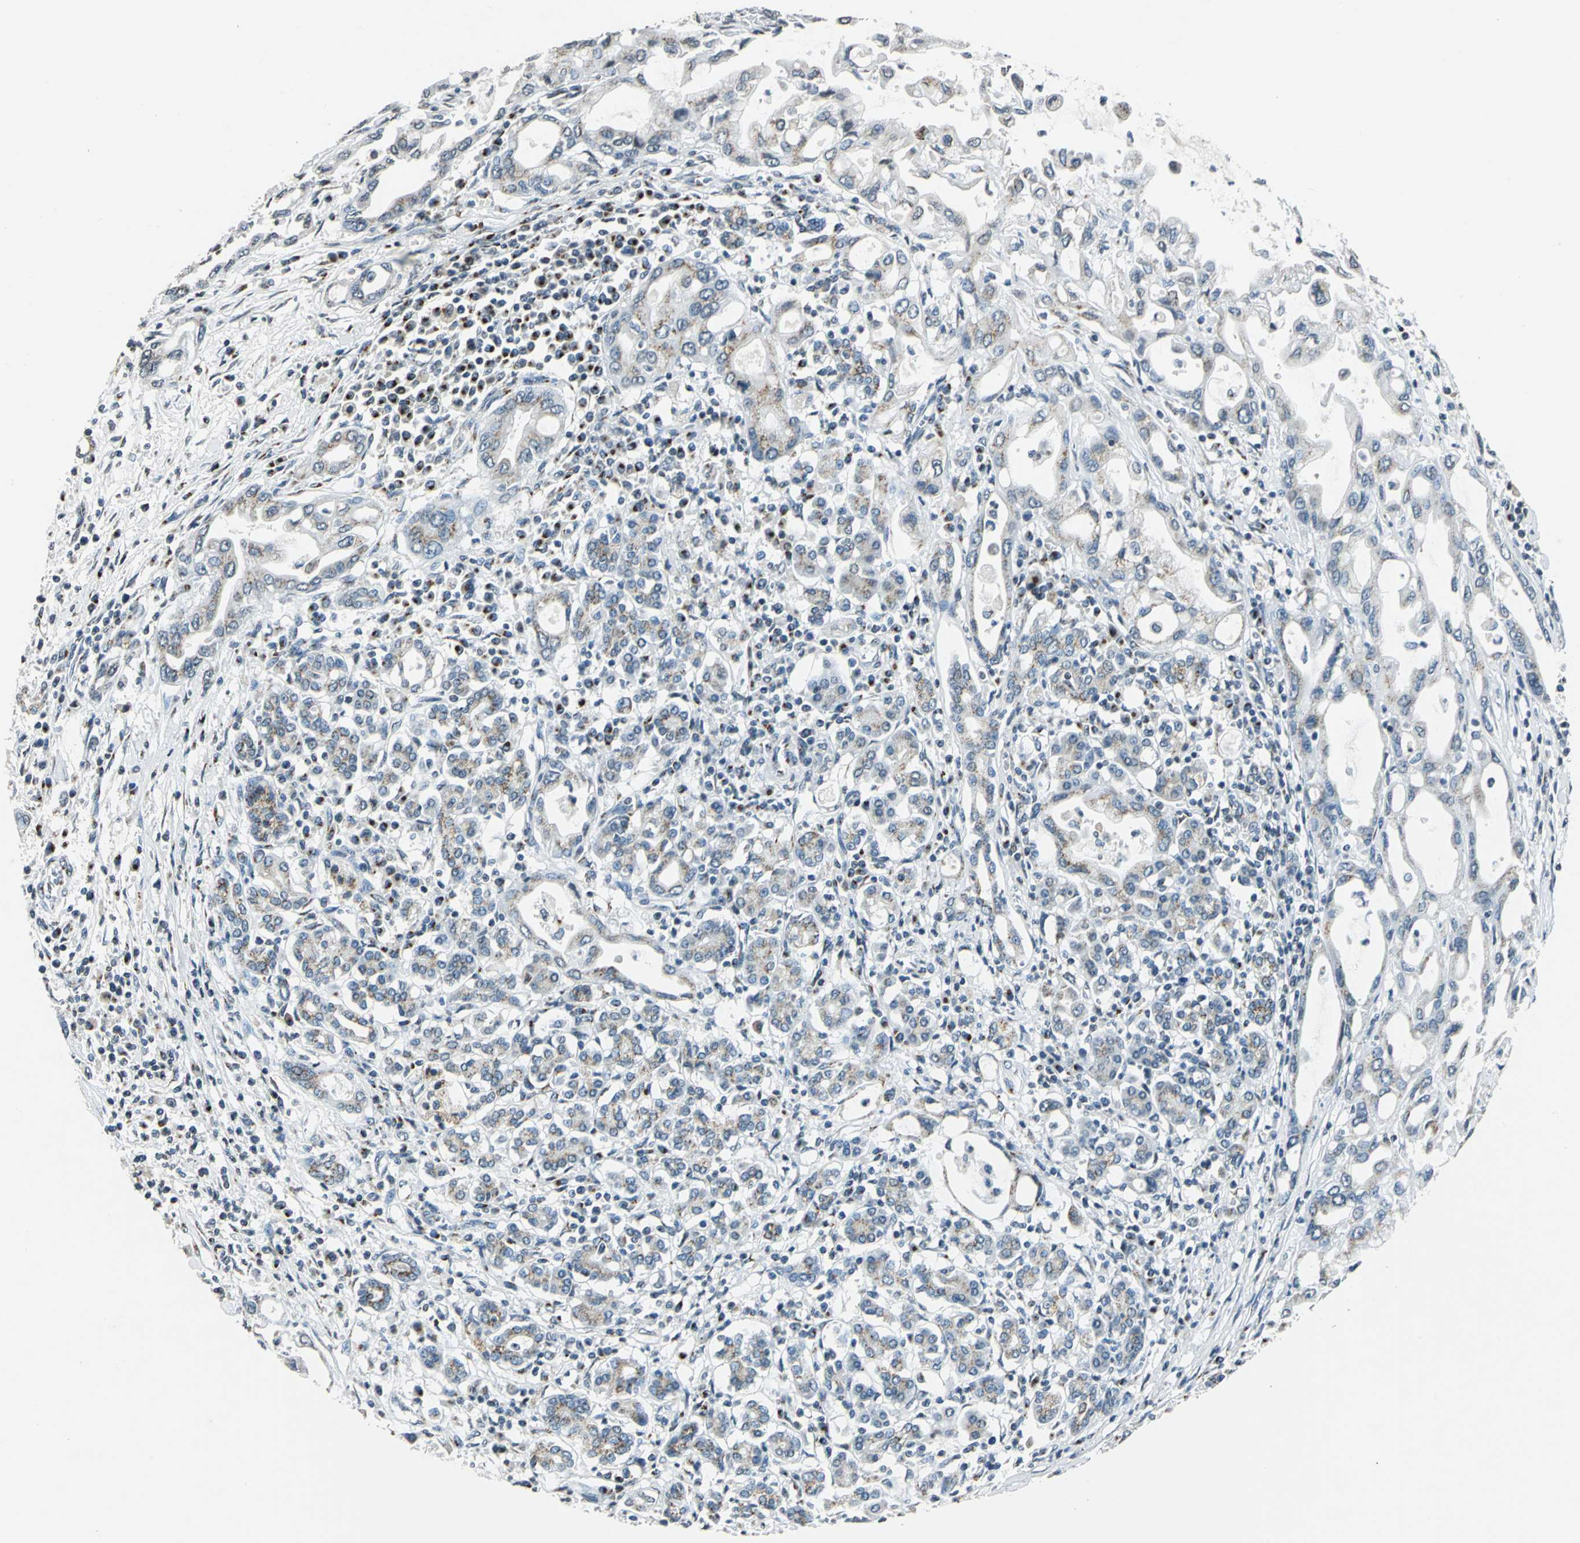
{"staining": {"intensity": "weak", "quantity": "<25%", "location": "cytoplasmic/membranous"}, "tissue": "pancreatic cancer", "cell_type": "Tumor cells", "image_type": "cancer", "snomed": [{"axis": "morphology", "description": "Adenocarcinoma, NOS"}, {"axis": "topography", "description": "Pancreas"}], "caption": "High magnification brightfield microscopy of pancreatic adenocarcinoma stained with DAB (brown) and counterstained with hematoxylin (blue): tumor cells show no significant positivity.", "gene": "TMEM115", "patient": {"sex": "female", "age": 57}}